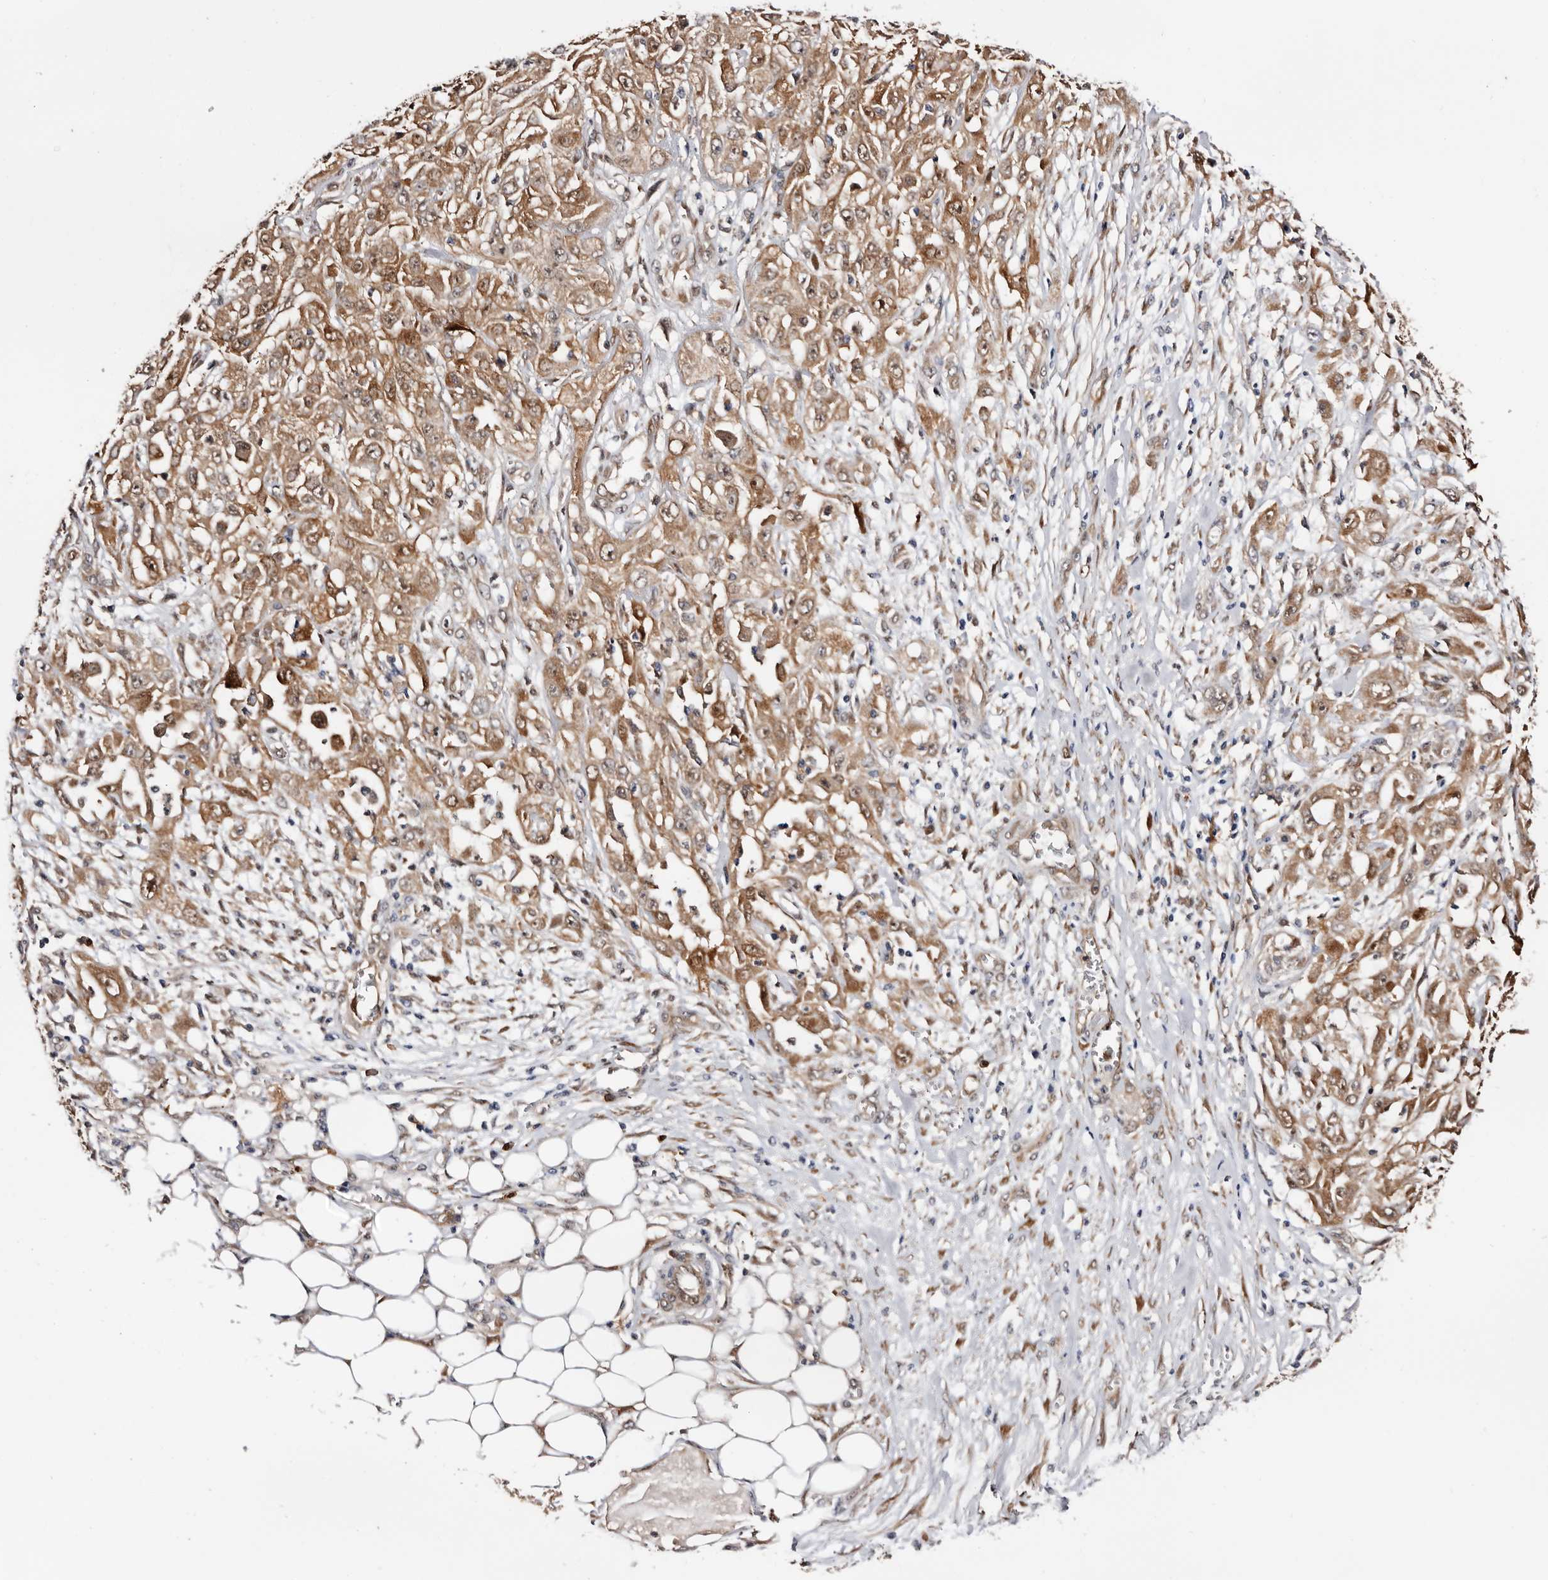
{"staining": {"intensity": "moderate", "quantity": ">75%", "location": "cytoplasmic/membranous"}, "tissue": "skin cancer", "cell_type": "Tumor cells", "image_type": "cancer", "snomed": [{"axis": "morphology", "description": "Squamous cell carcinoma, NOS"}, {"axis": "morphology", "description": "Squamous cell carcinoma, metastatic, NOS"}, {"axis": "topography", "description": "Skin"}, {"axis": "topography", "description": "Lymph node"}], "caption": "Skin cancer (squamous cell carcinoma) stained for a protein displays moderate cytoplasmic/membranous positivity in tumor cells.", "gene": "TP53I3", "patient": {"sex": "male", "age": 75}}